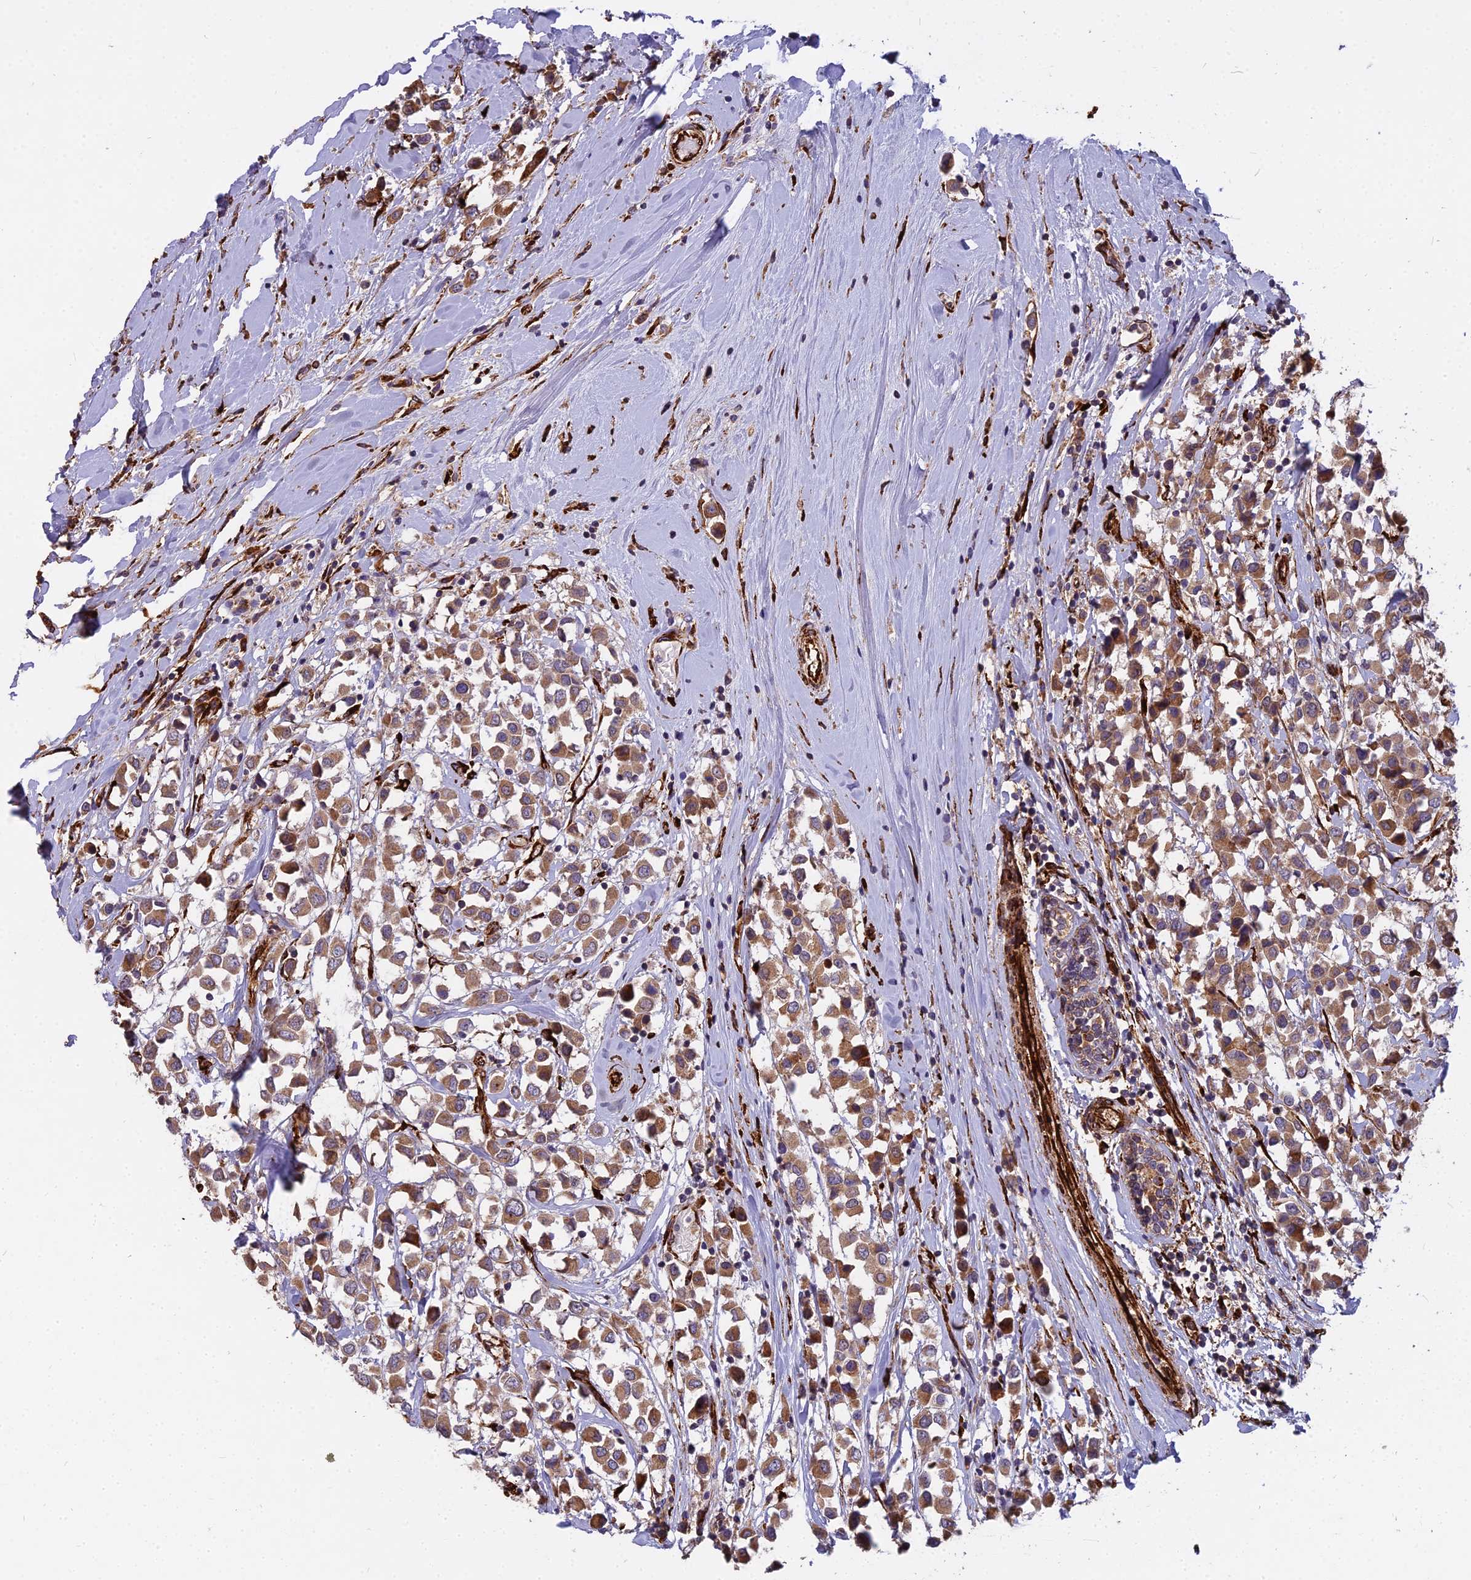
{"staining": {"intensity": "moderate", "quantity": ">75%", "location": "cytoplasmic/membranous"}, "tissue": "breast cancer", "cell_type": "Tumor cells", "image_type": "cancer", "snomed": [{"axis": "morphology", "description": "Duct carcinoma"}, {"axis": "topography", "description": "Breast"}], "caption": "Protein staining of breast cancer (invasive ductal carcinoma) tissue demonstrates moderate cytoplasmic/membranous expression in about >75% of tumor cells. (DAB IHC with brightfield microscopy, high magnification).", "gene": "NDUFAF7", "patient": {"sex": "female", "age": 61}}